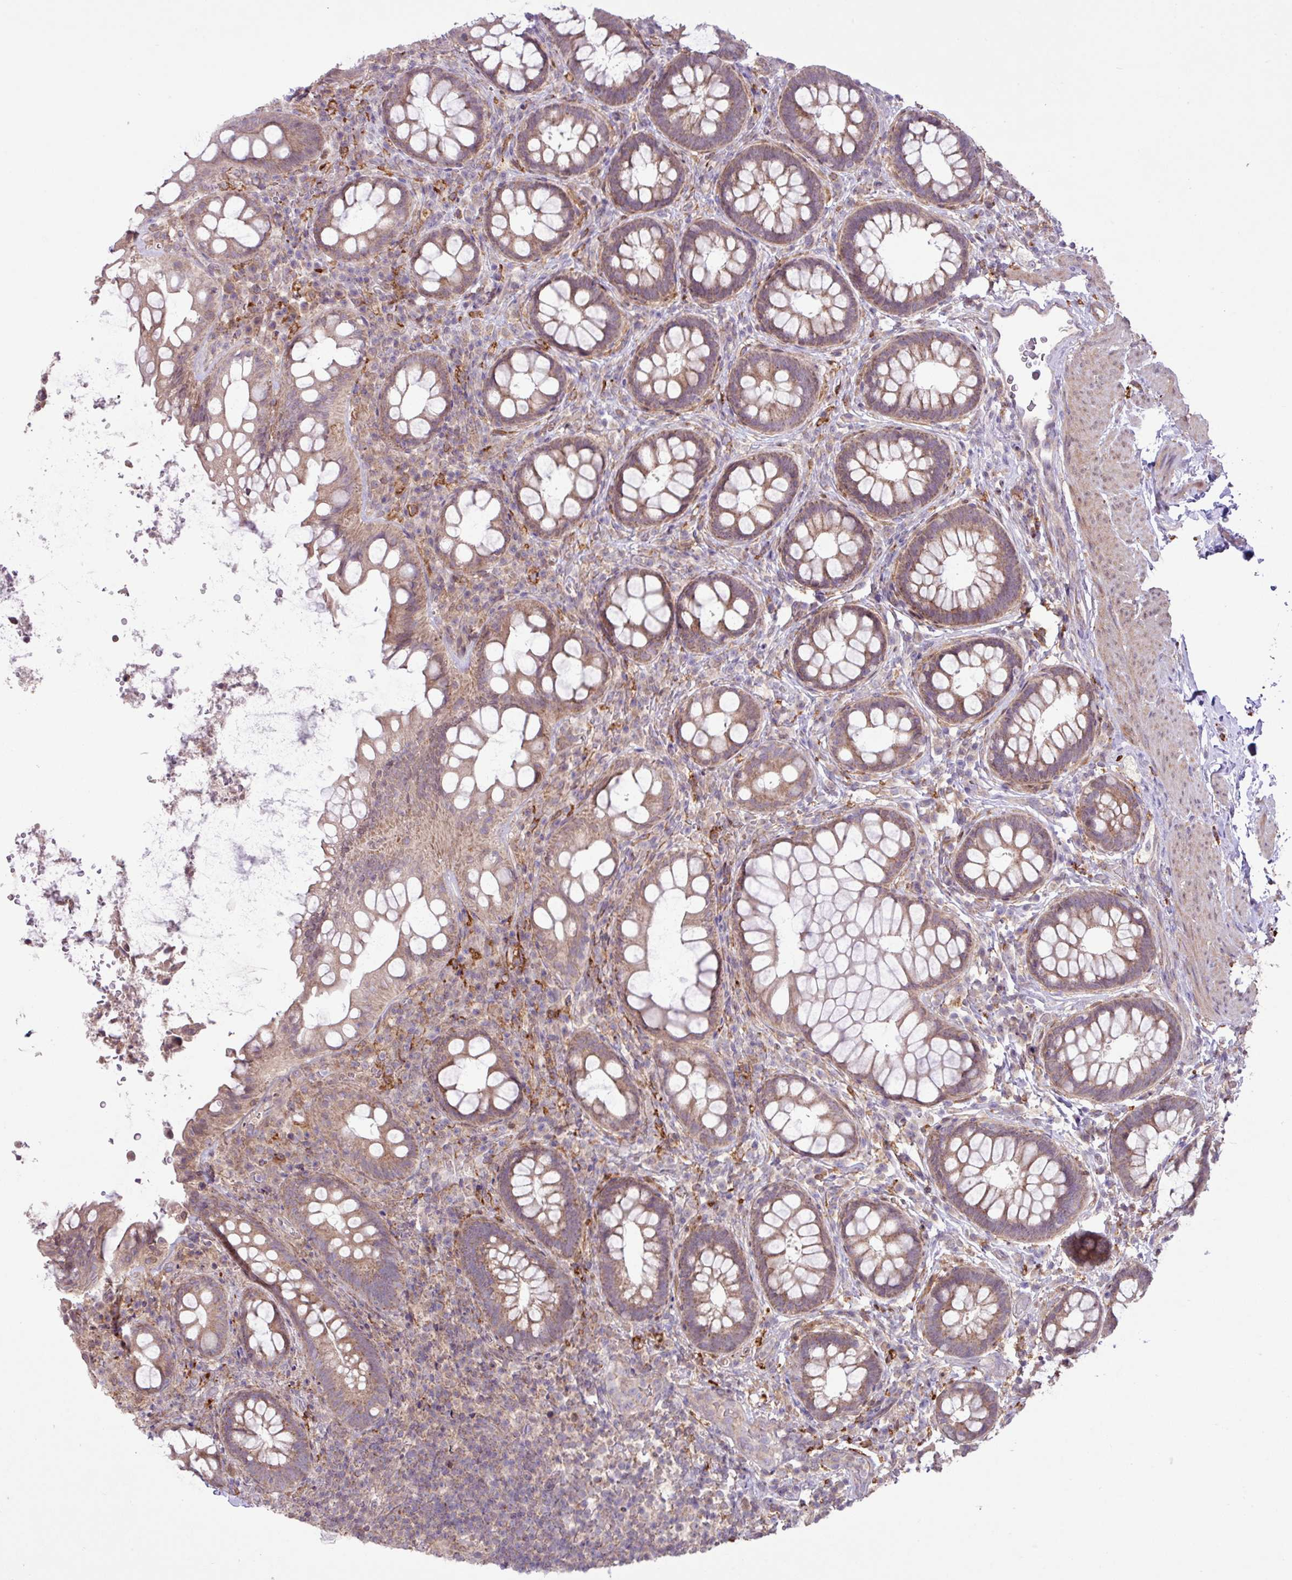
{"staining": {"intensity": "moderate", "quantity": ">75%", "location": "cytoplasmic/membranous"}, "tissue": "rectum", "cell_type": "Glandular cells", "image_type": "normal", "snomed": [{"axis": "morphology", "description": "Normal tissue, NOS"}, {"axis": "topography", "description": "Rectum"}, {"axis": "topography", "description": "Peripheral nerve tissue"}], "caption": "Normal rectum demonstrates moderate cytoplasmic/membranous expression in approximately >75% of glandular cells.", "gene": "ARHGEF25", "patient": {"sex": "female", "age": 69}}